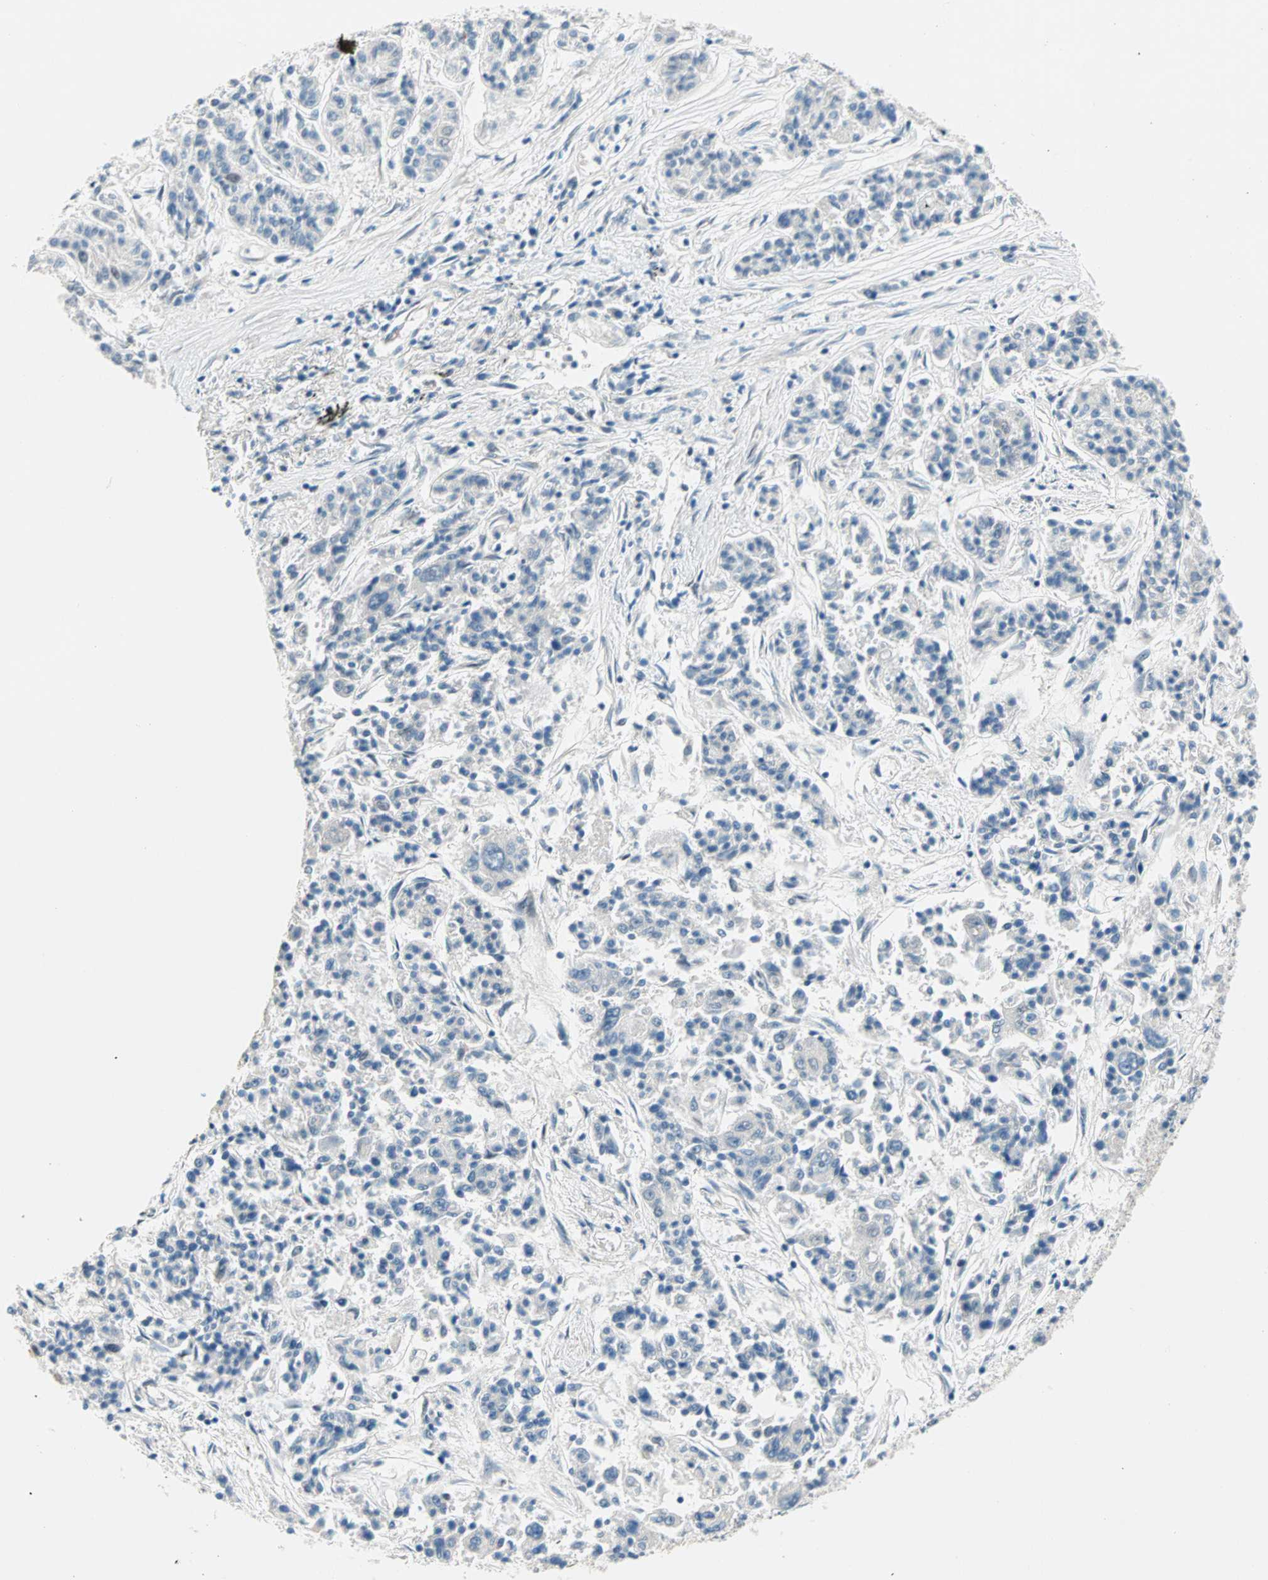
{"staining": {"intensity": "negative", "quantity": "none", "location": "none"}, "tissue": "lung cancer", "cell_type": "Tumor cells", "image_type": "cancer", "snomed": [{"axis": "morphology", "description": "Adenocarcinoma, NOS"}, {"axis": "topography", "description": "Lung"}], "caption": "Immunohistochemistry (IHC) of human adenocarcinoma (lung) demonstrates no staining in tumor cells.", "gene": "TMEM163", "patient": {"sex": "male", "age": 84}}